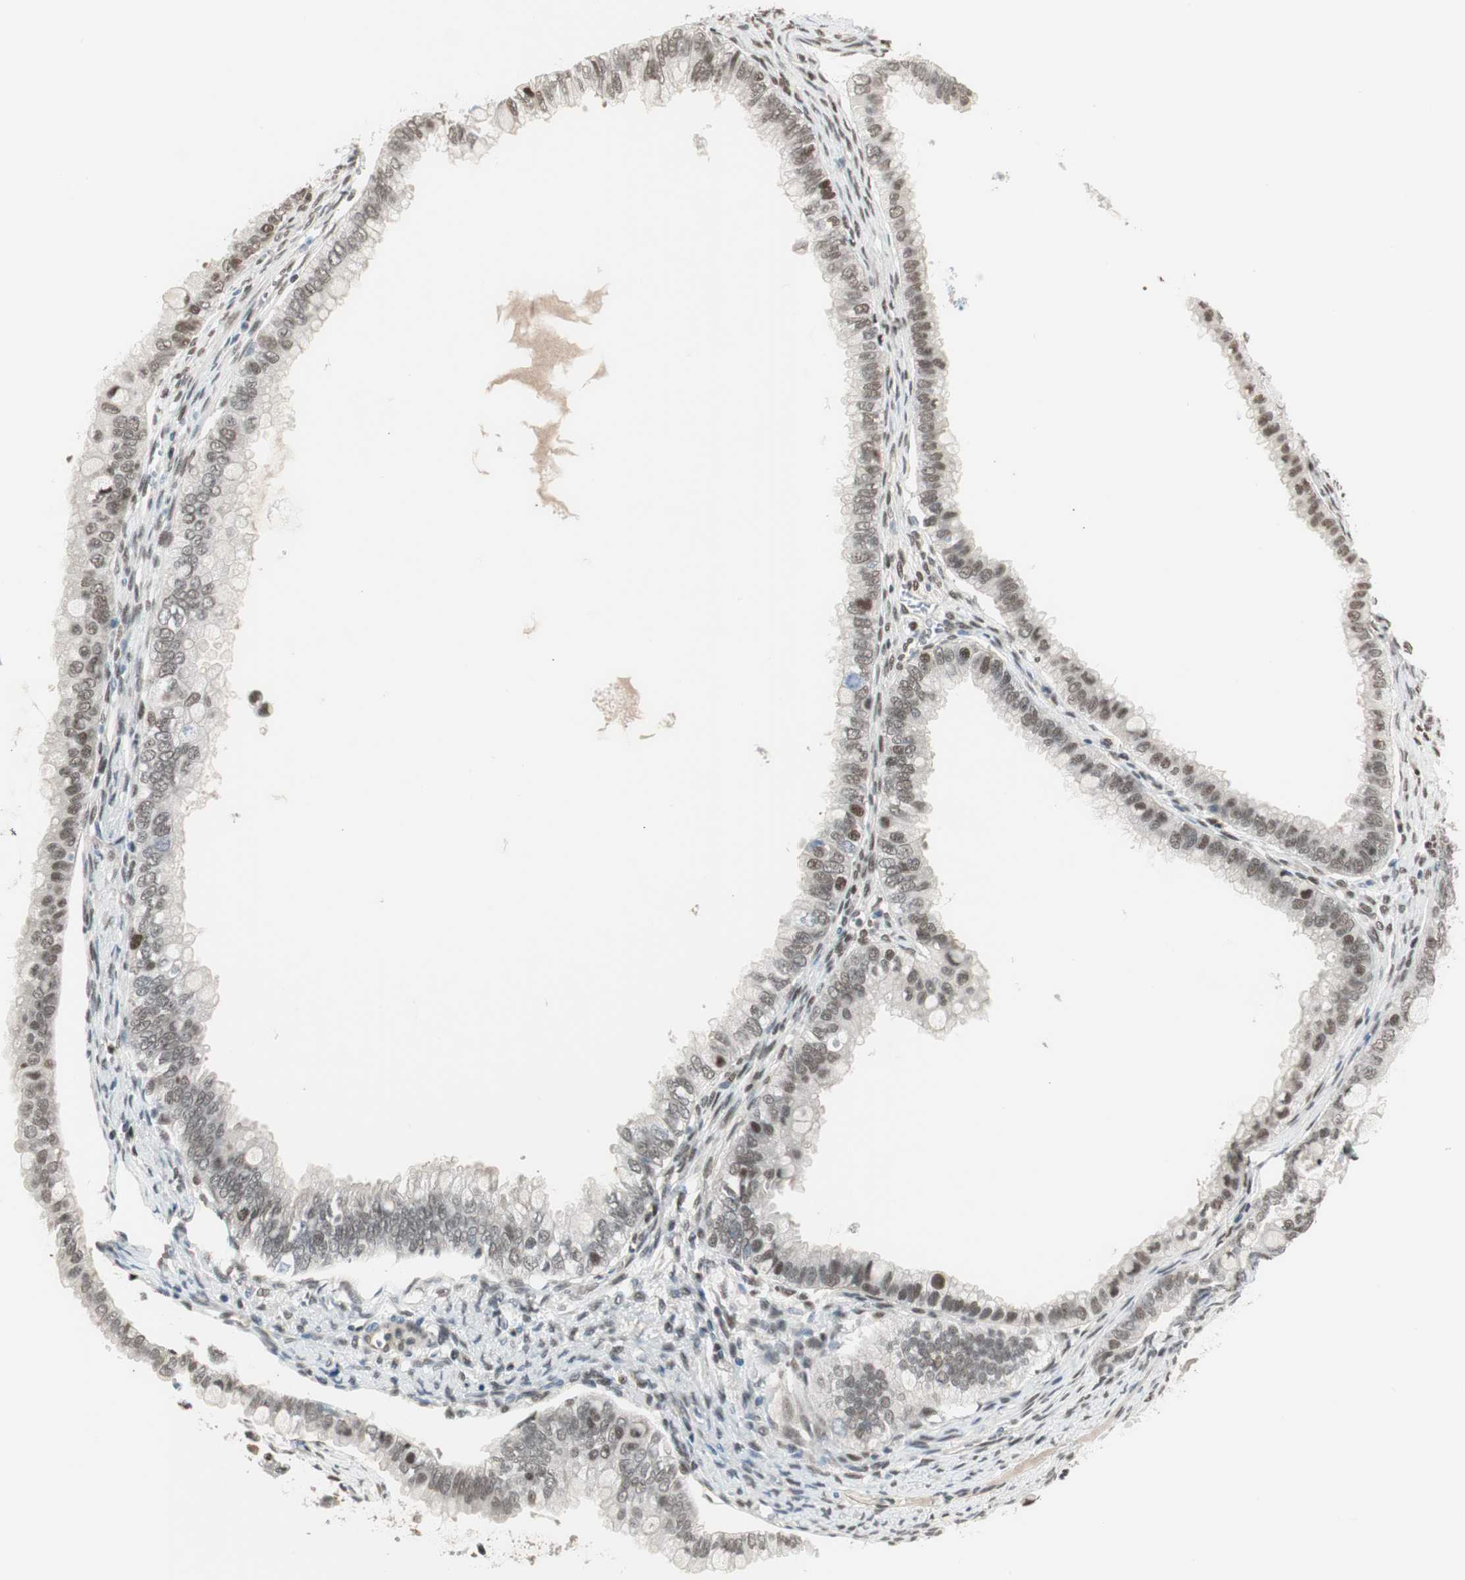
{"staining": {"intensity": "weak", "quantity": ">75%", "location": "nuclear"}, "tissue": "ovarian cancer", "cell_type": "Tumor cells", "image_type": "cancer", "snomed": [{"axis": "morphology", "description": "Cystadenocarcinoma, mucinous, NOS"}, {"axis": "topography", "description": "Ovary"}], "caption": "Immunohistochemistry (IHC) of human ovarian mucinous cystadenocarcinoma reveals low levels of weak nuclear positivity in approximately >75% of tumor cells. (DAB = brown stain, brightfield microscopy at high magnification).", "gene": "LONP2", "patient": {"sex": "female", "age": 80}}